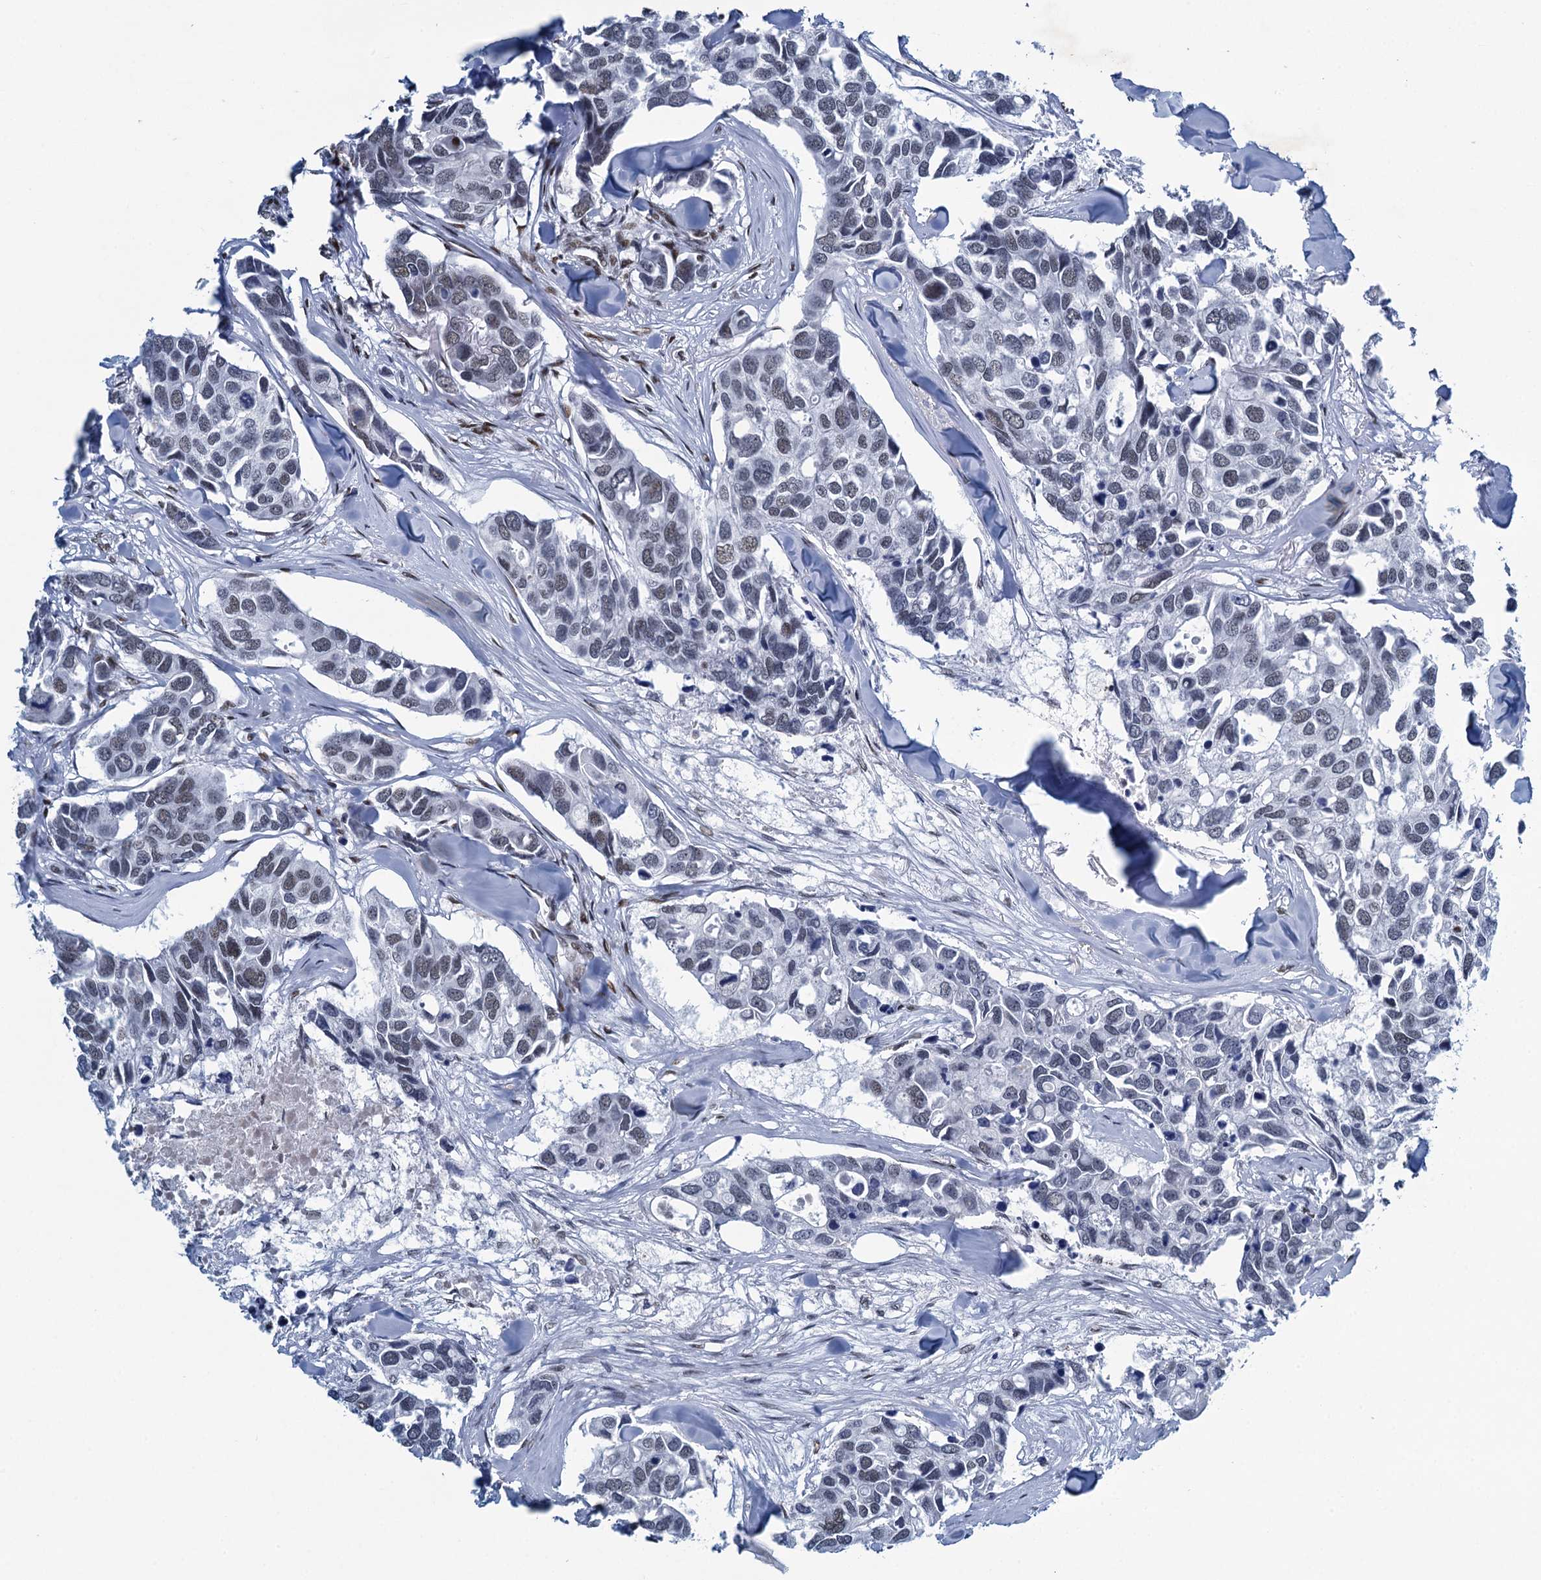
{"staining": {"intensity": "weak", "quantity": "<25%", "location": "nuclear"}, "tissue": "breast cancer", "cell_type": "Tumor cells", "image_type": "cancer", "snomed": [{"axis": "morphology", "description": "Duct carcinoma"}, {"axis": "topography", "description": "Breast"}], "caption": "DAB immunohistochemical staining of human breast cancer shows no significant positivity in tumor cells.", "gene": "HNRNPUL2", "patient": {"sex": "female", "age": 83}}